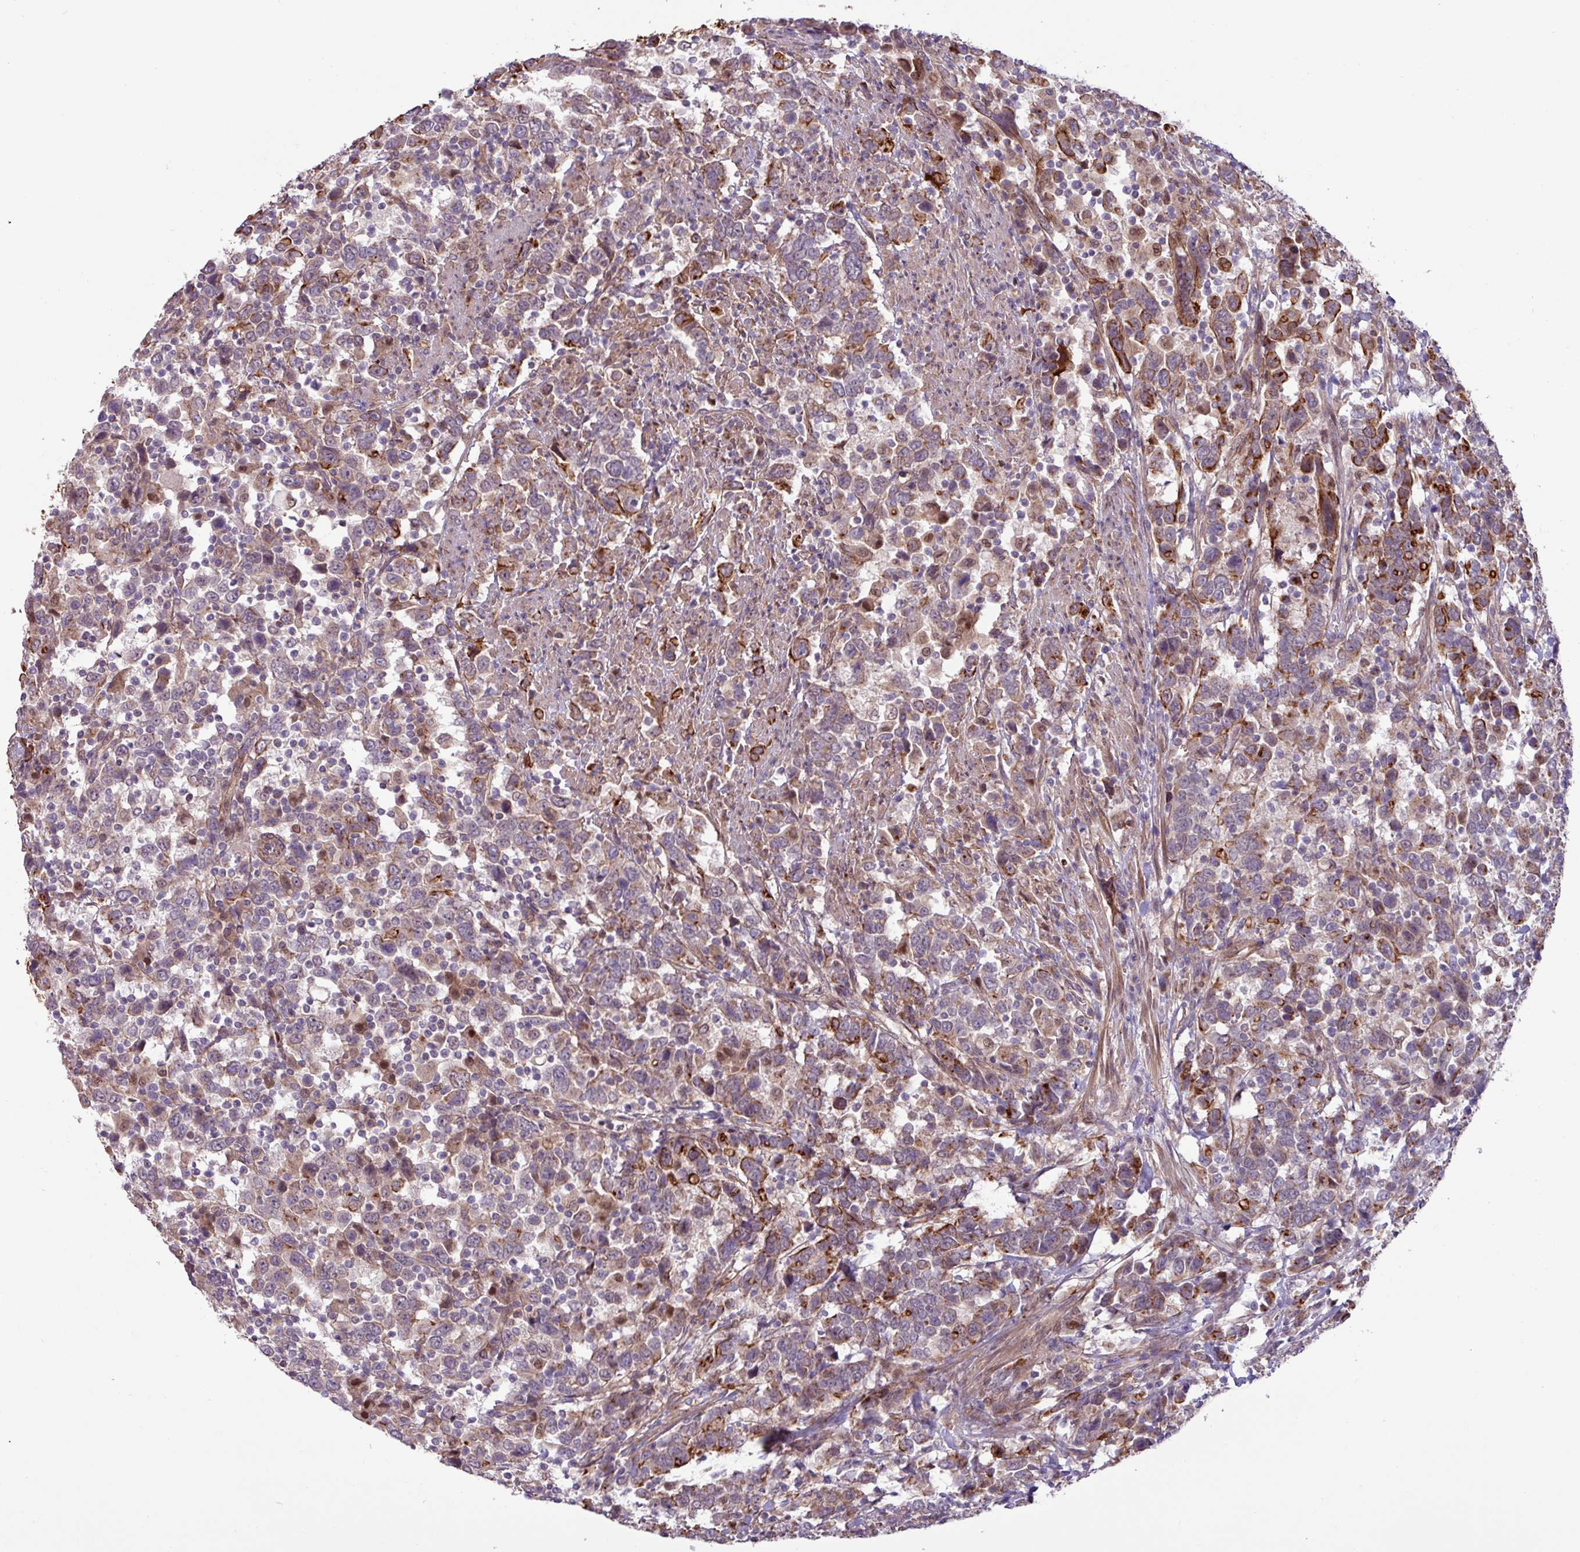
{"staining": {"intensity": "moderate", "quantity": "<25%", "location": "cytoplasmic/membranous"}, "tissue": "urothelial cancer", "cell_type": "Tumor cells", "image_type": "cancer", "snomed": [{"axis": "morphology", "description": "Urothelial carcinoma, High grade"}, {"axis": "topography", "description": "Urinary bladder"}], "caption": "Human urothelial cancer stained with a protein marker displays moderate staining in tumor cells.", "gene": "CNTRL", "patient": {"sex": "male", "age": 61}}